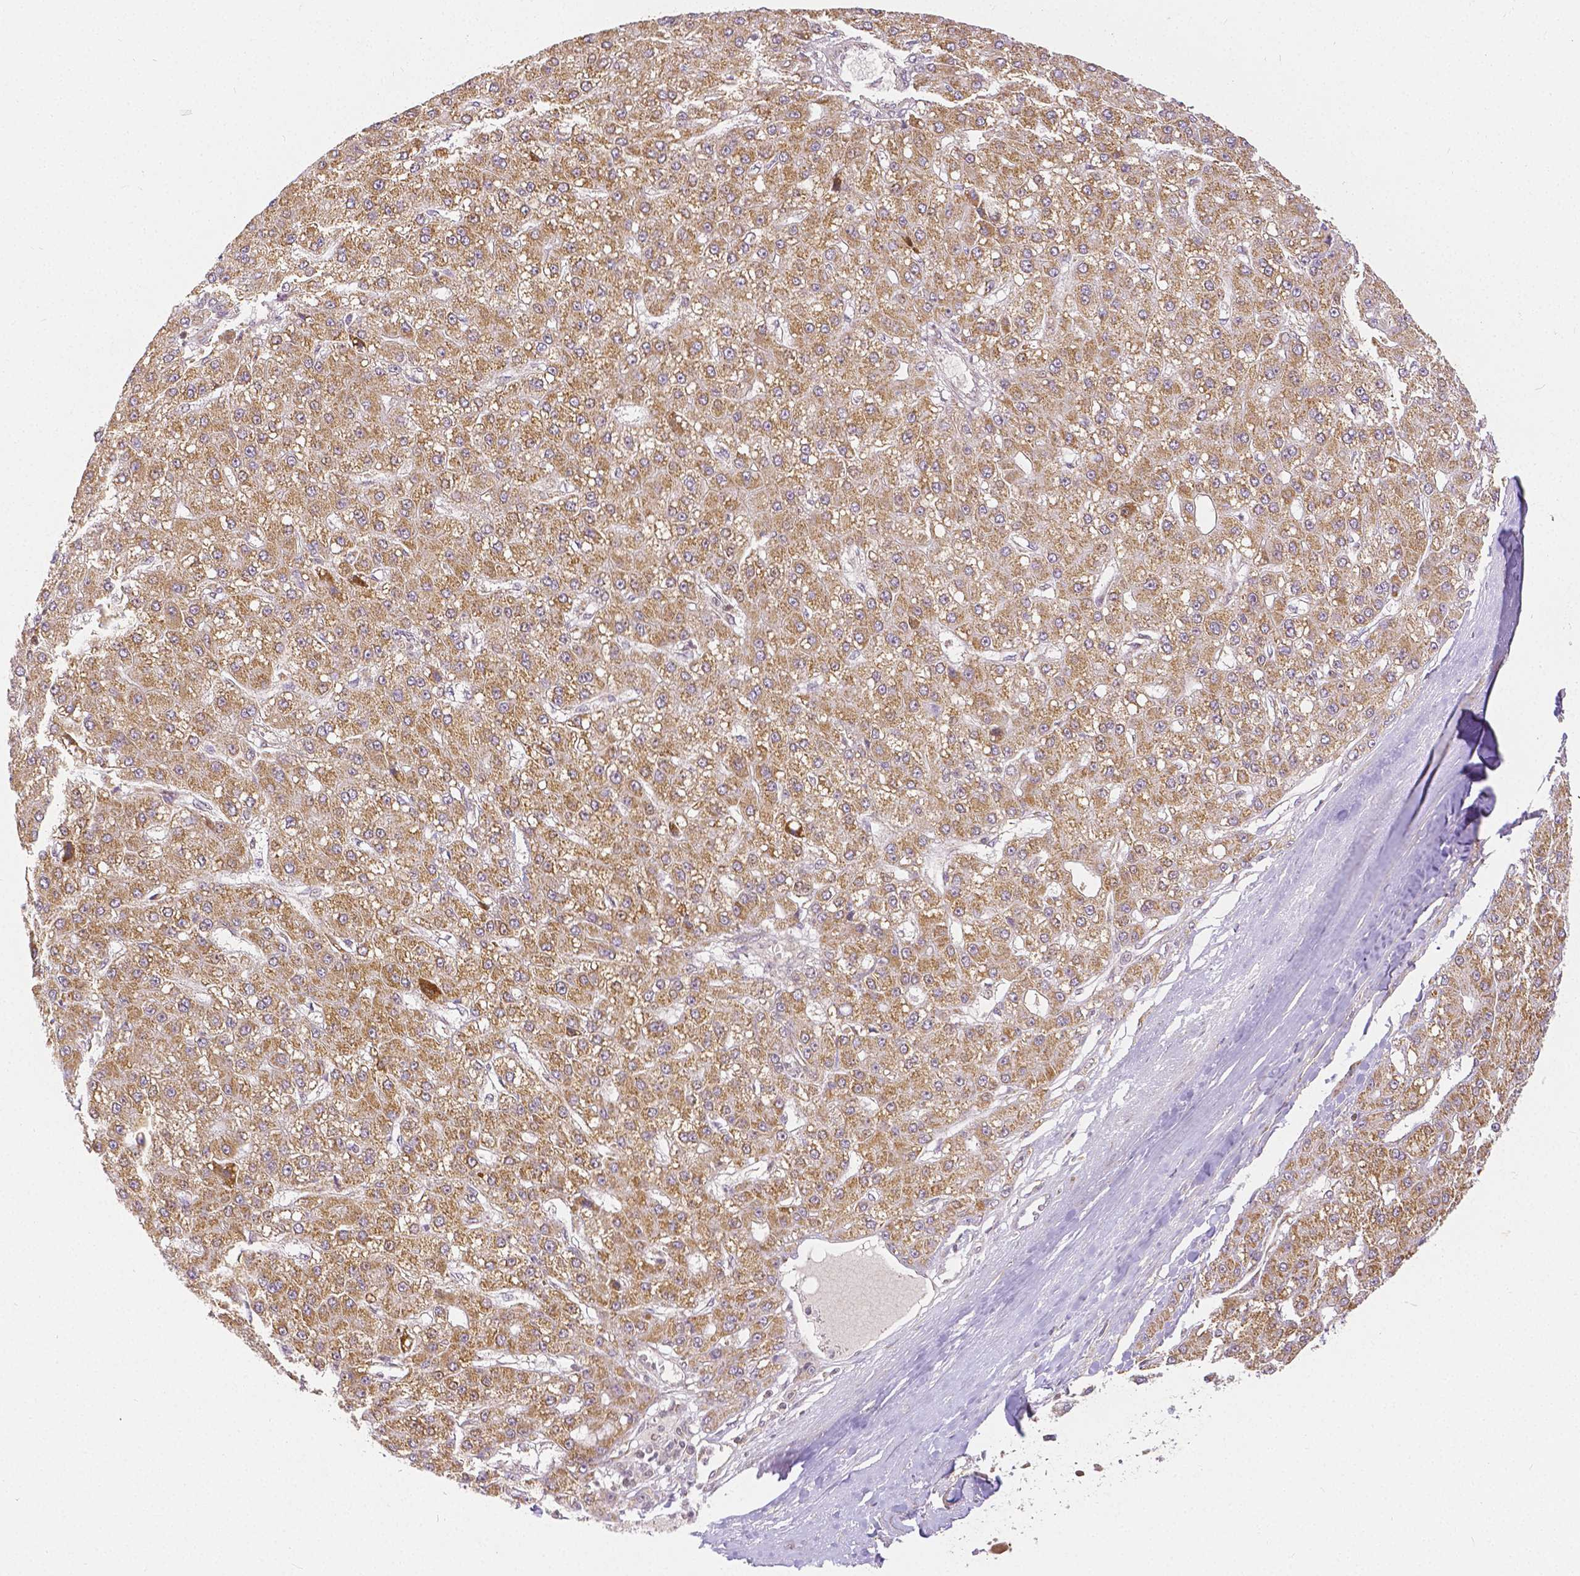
{"staining": {"intensity": "moderate", "quantity": ">75%", "location": "cytoplasmic/membranous"}, "tissue": "liver cancer", "cell_type": "Tumor cells", "image_type": "cancer", "snomed": [{"axis": "morphology", "description": "Carcinoma, Hepatocellular, NOS"}, {"axis": "topography", "description": "Liver"}], "caption": "Human liver cancer stained with a brown dye exhibits moderate cytoplasmic/membranous positive expression in about >75% of tumor cells.", "gene": "RHOT1", "patient": {"sex": "male", "age": 67}}